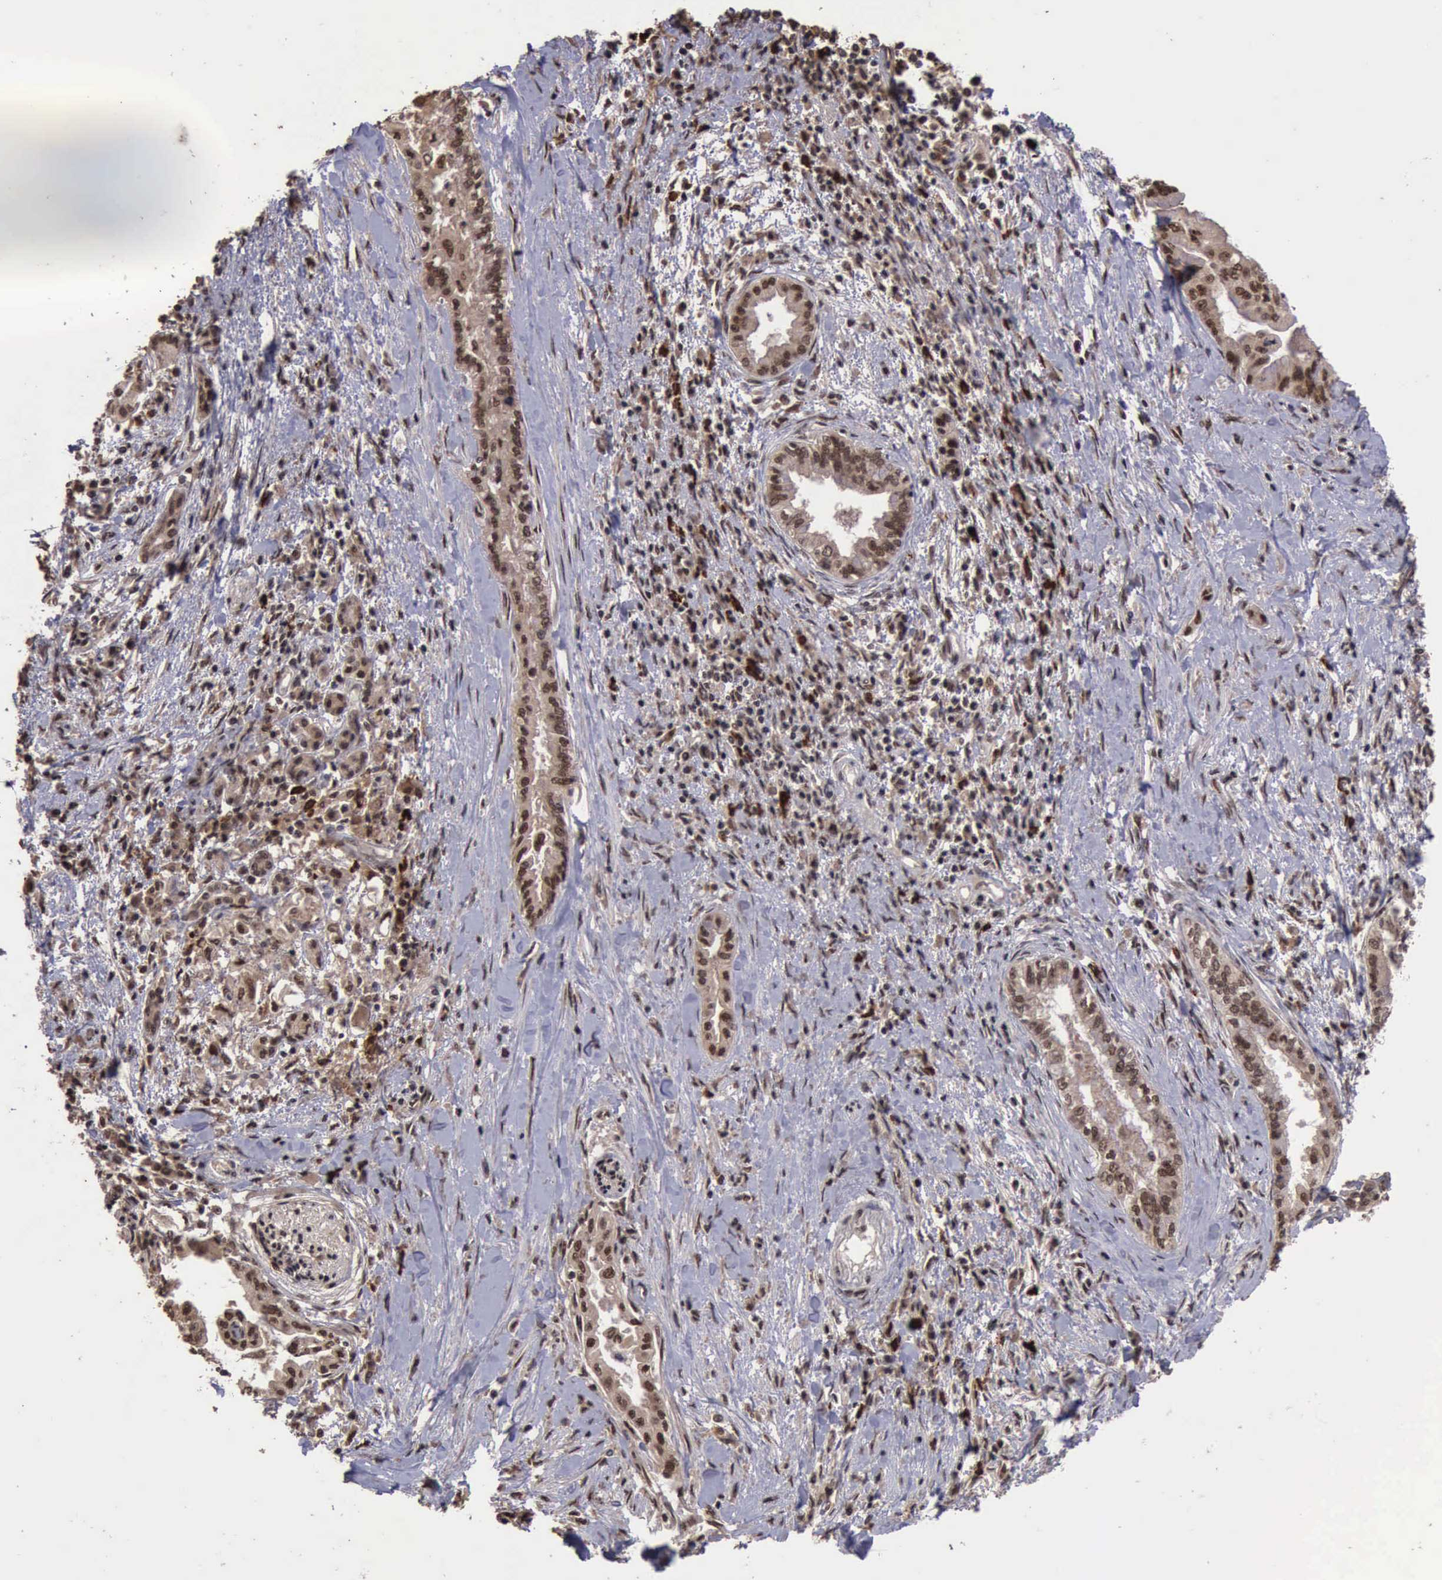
{"staining": {"intensity": "moderate", "quantity": ">75%", "location": "nuclear"}, "tissue": "pancreatic cancer", "cell_type": "Tumor cells", "image_type": "cancer", "snomed": [{"axis": "morphology", "description": "Adenocarcinoma, NOS"}, {"axis": "topography", "description": "Pancreas"}], "caption": "The micrograph shows immunohistochemical staining of pancreatic cancer (adenocarcinoma). There is moderate nuclear staining is seen in approximately >75% of tumor cells.", "gene": "TRMT2A", "patient": {"sex": "female", "age": 64}}